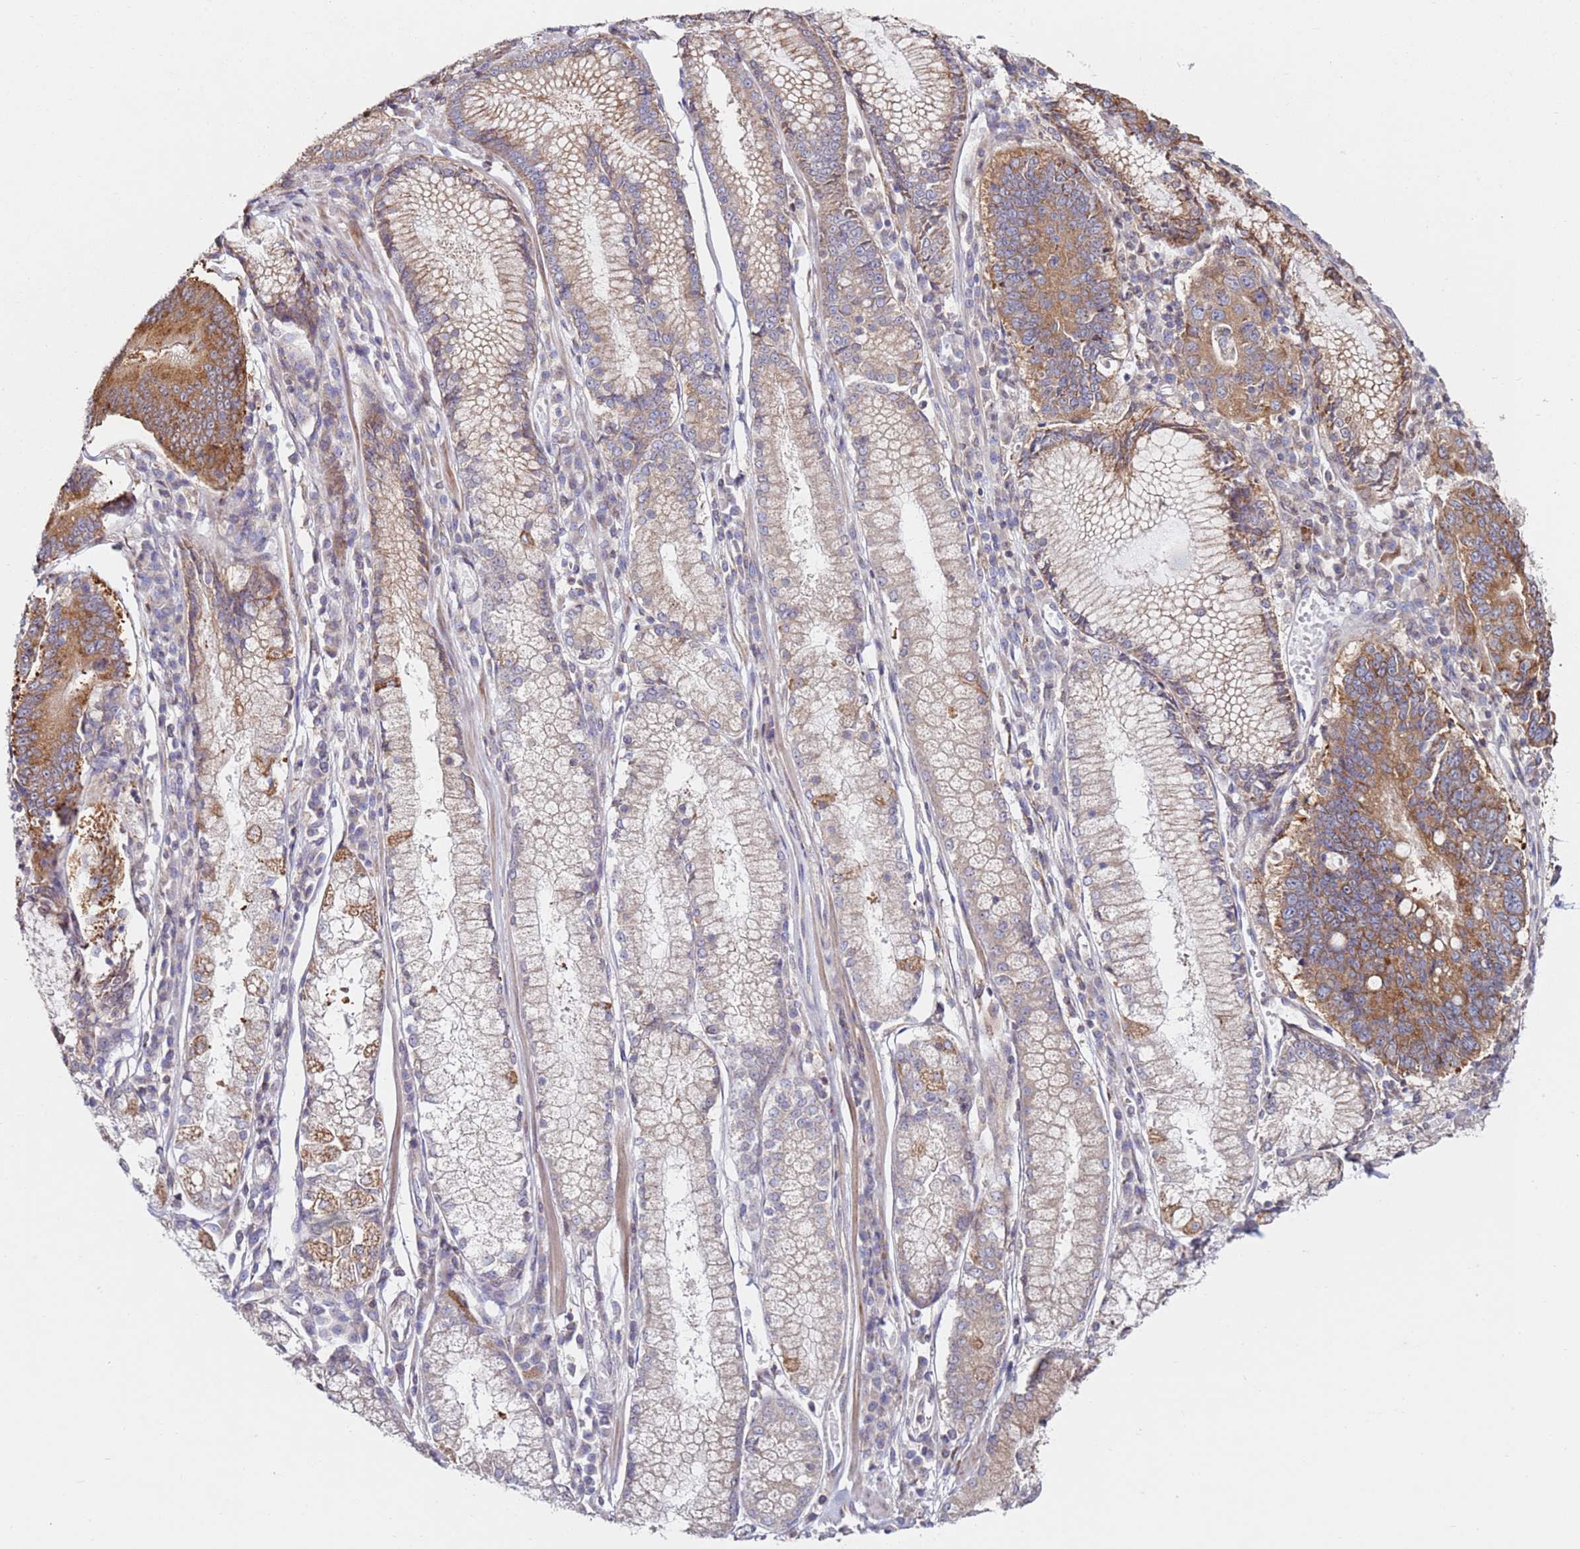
{"staining": {"intensity": "moderate", "quantity": ">75%", "location": "cytoplasmic/membranous"}, "tissue": "stomach cancer", "cell_type": "Tumor cells", "image_type": "cancer", "snomed": [{"axis": "morphology", "description": "Adenocarcinoma, NOS"}, {"axis": "topography", "description": "Stomach"}], "caption": "Stomach cancer (adenocarcinoma) stained with immunohistochemistry (IHC) demonstrates moderate cytoplasmic/membranous expression in about >75% of tumor cells.", "gene": "CNOT9", "patient": {"sex": "male", "age": 59}}